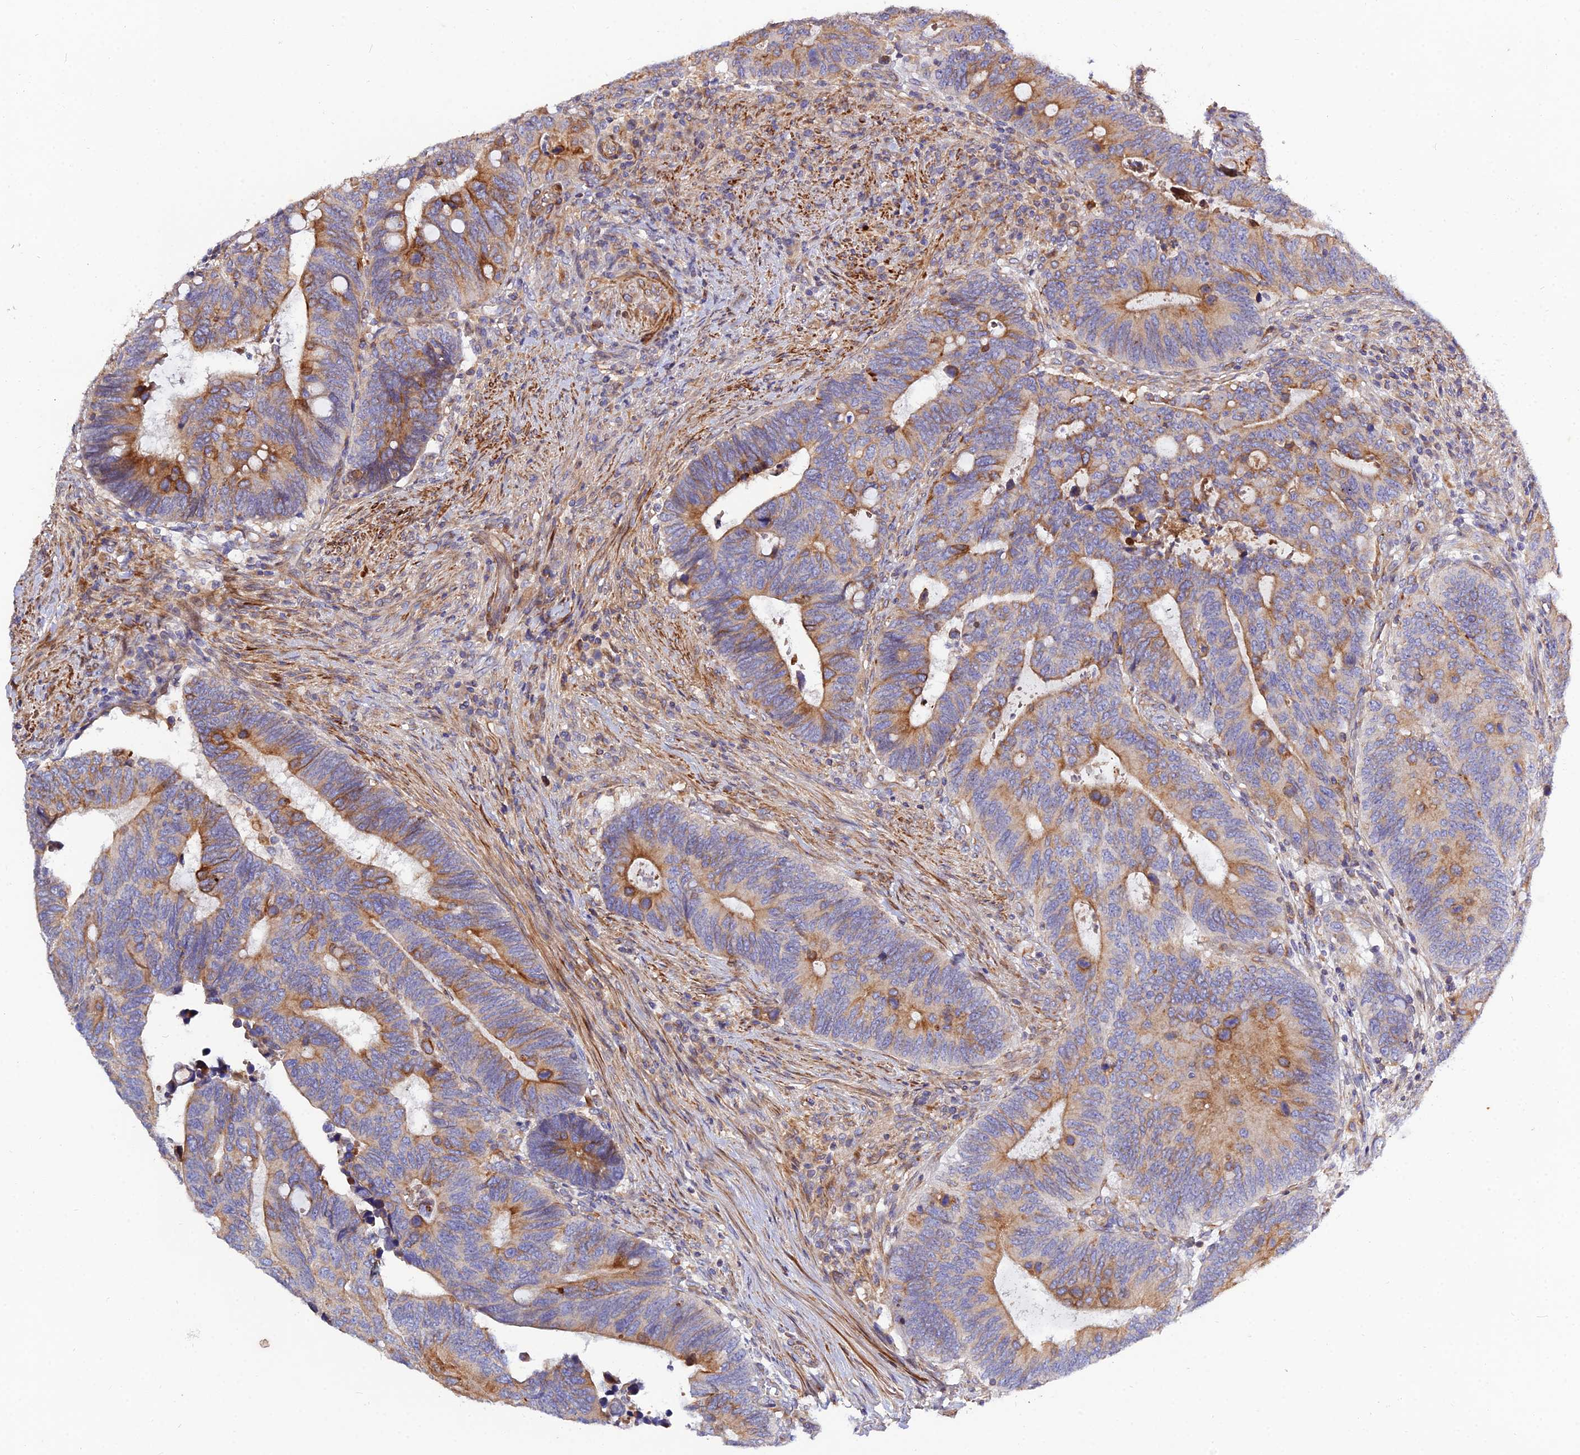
{"staining": {"intensity": "moderate", "quantity": ">75%", "location": "cytoplasmic/membranous"}, "tissue": "colorectal cancer", "cell_type": "Tumor cells", "image_type": "cancer", "snomed": [{"axis": "morphology", "description": "Adenocarcinoma, NOS"}, {"axis": "topography", "description": "Colon"}], "caption": "Brown immunohistochemical staining in human adenocarcinoma (colorectal) reveals moderate cytoplasmic/membranous expression in approximately >75% of tumor cells.", "gene": "ARL6IP1", "patient": {"sex": "male", "age": 87}}